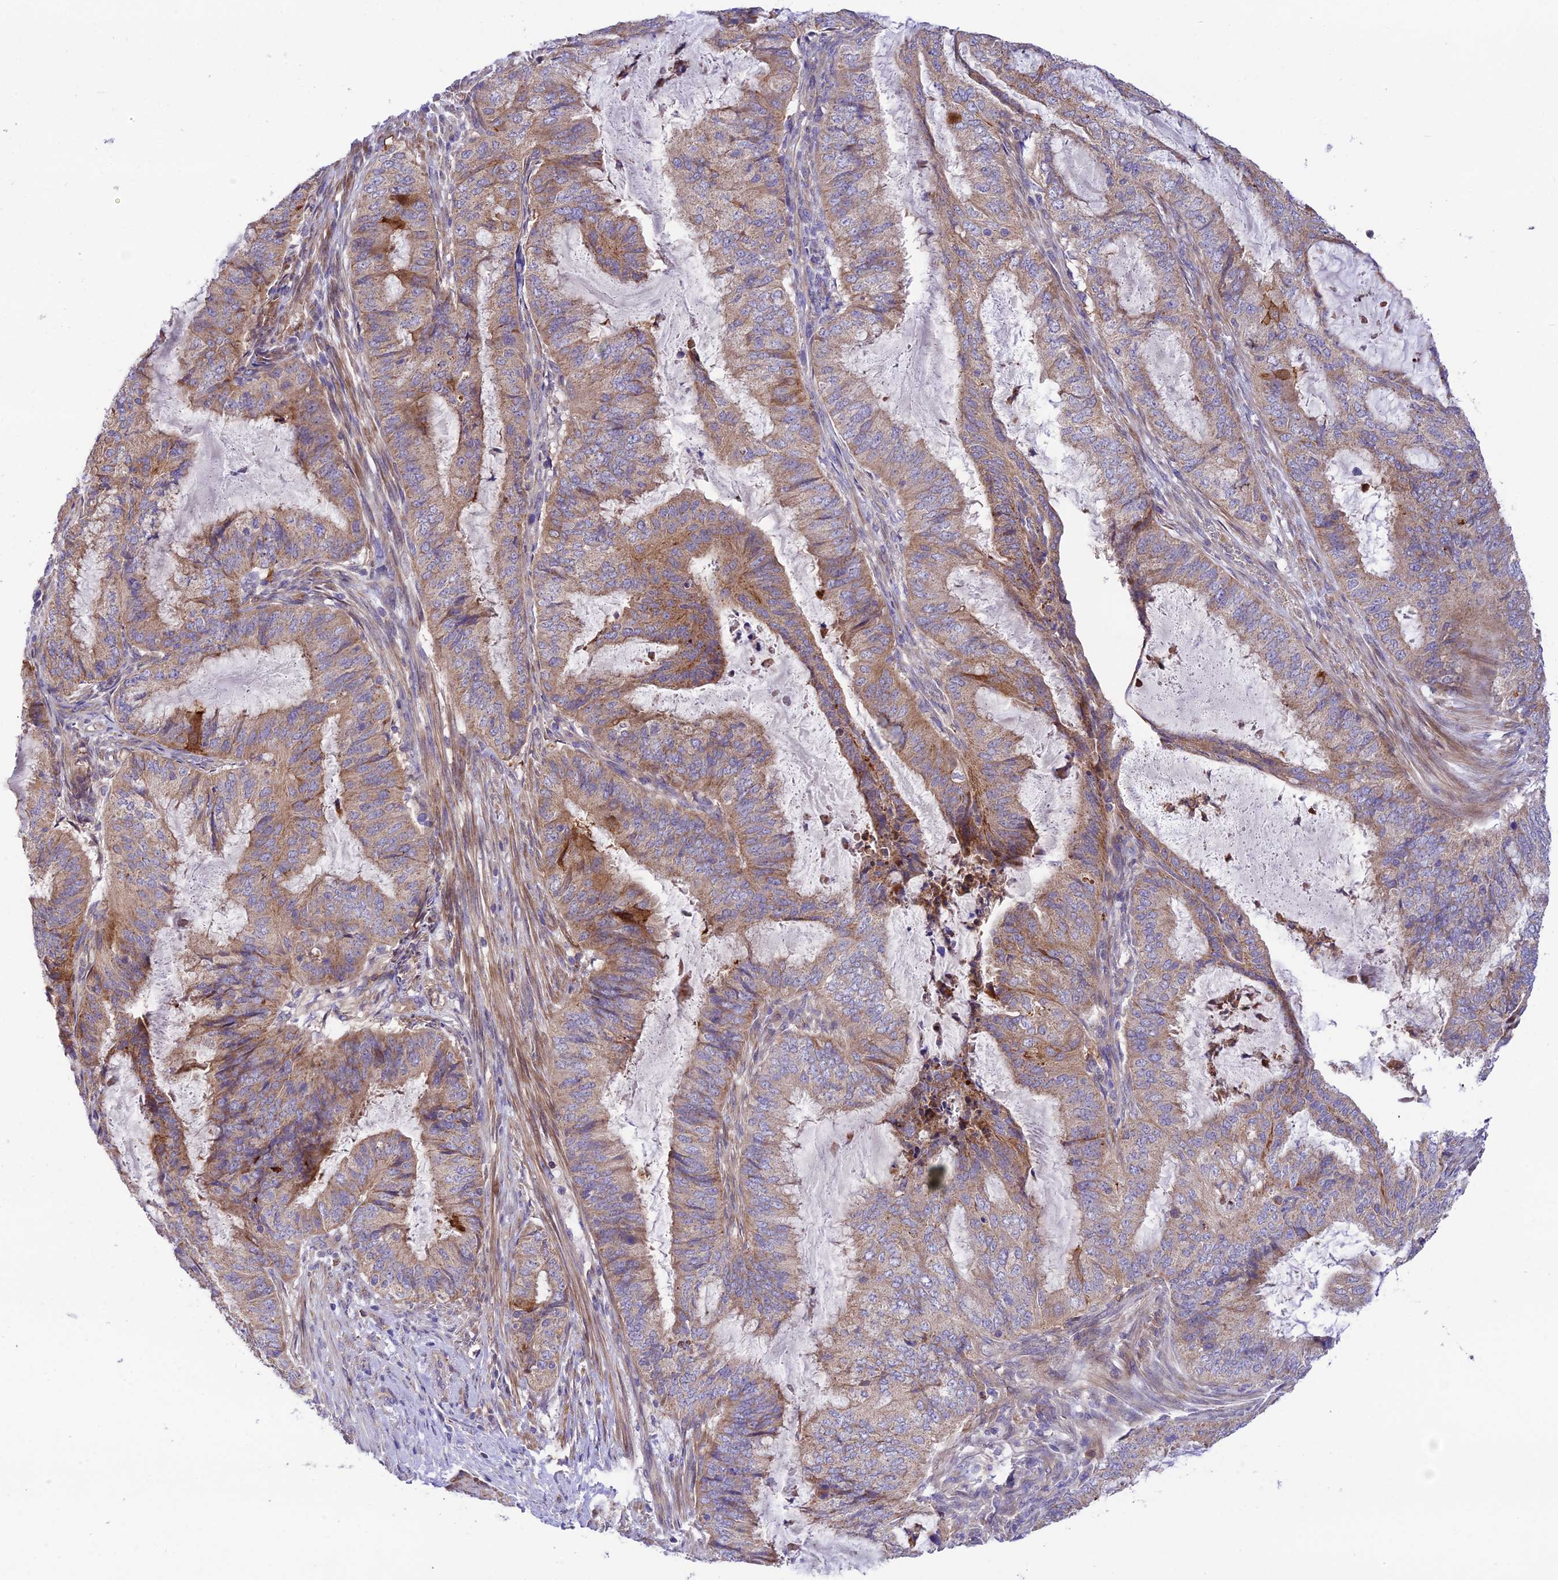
{"staining": {"intensity": "moderate", "quantity": ">75%", "location": "cytoplasmic/membranous"}, "tissue": "endometrial cancer", "cell_type": "Tumor cells", "image_type": "cancer", "snomed": [{"axis": "morphology", "description": "Adenocarcinoma, NOS"}, {"axis": "topography", "description": "Endometrium"}], "caption": "The photomicrograph displays immunohistochemical staining of endometrial cancer (adenocarcinoma). There is moderate cytoplasmic/membranous staining is appreciated in about >75% of tumor cells.", "gene": "TRIM43B", "patient": {"sex": "female", "age": 51}}